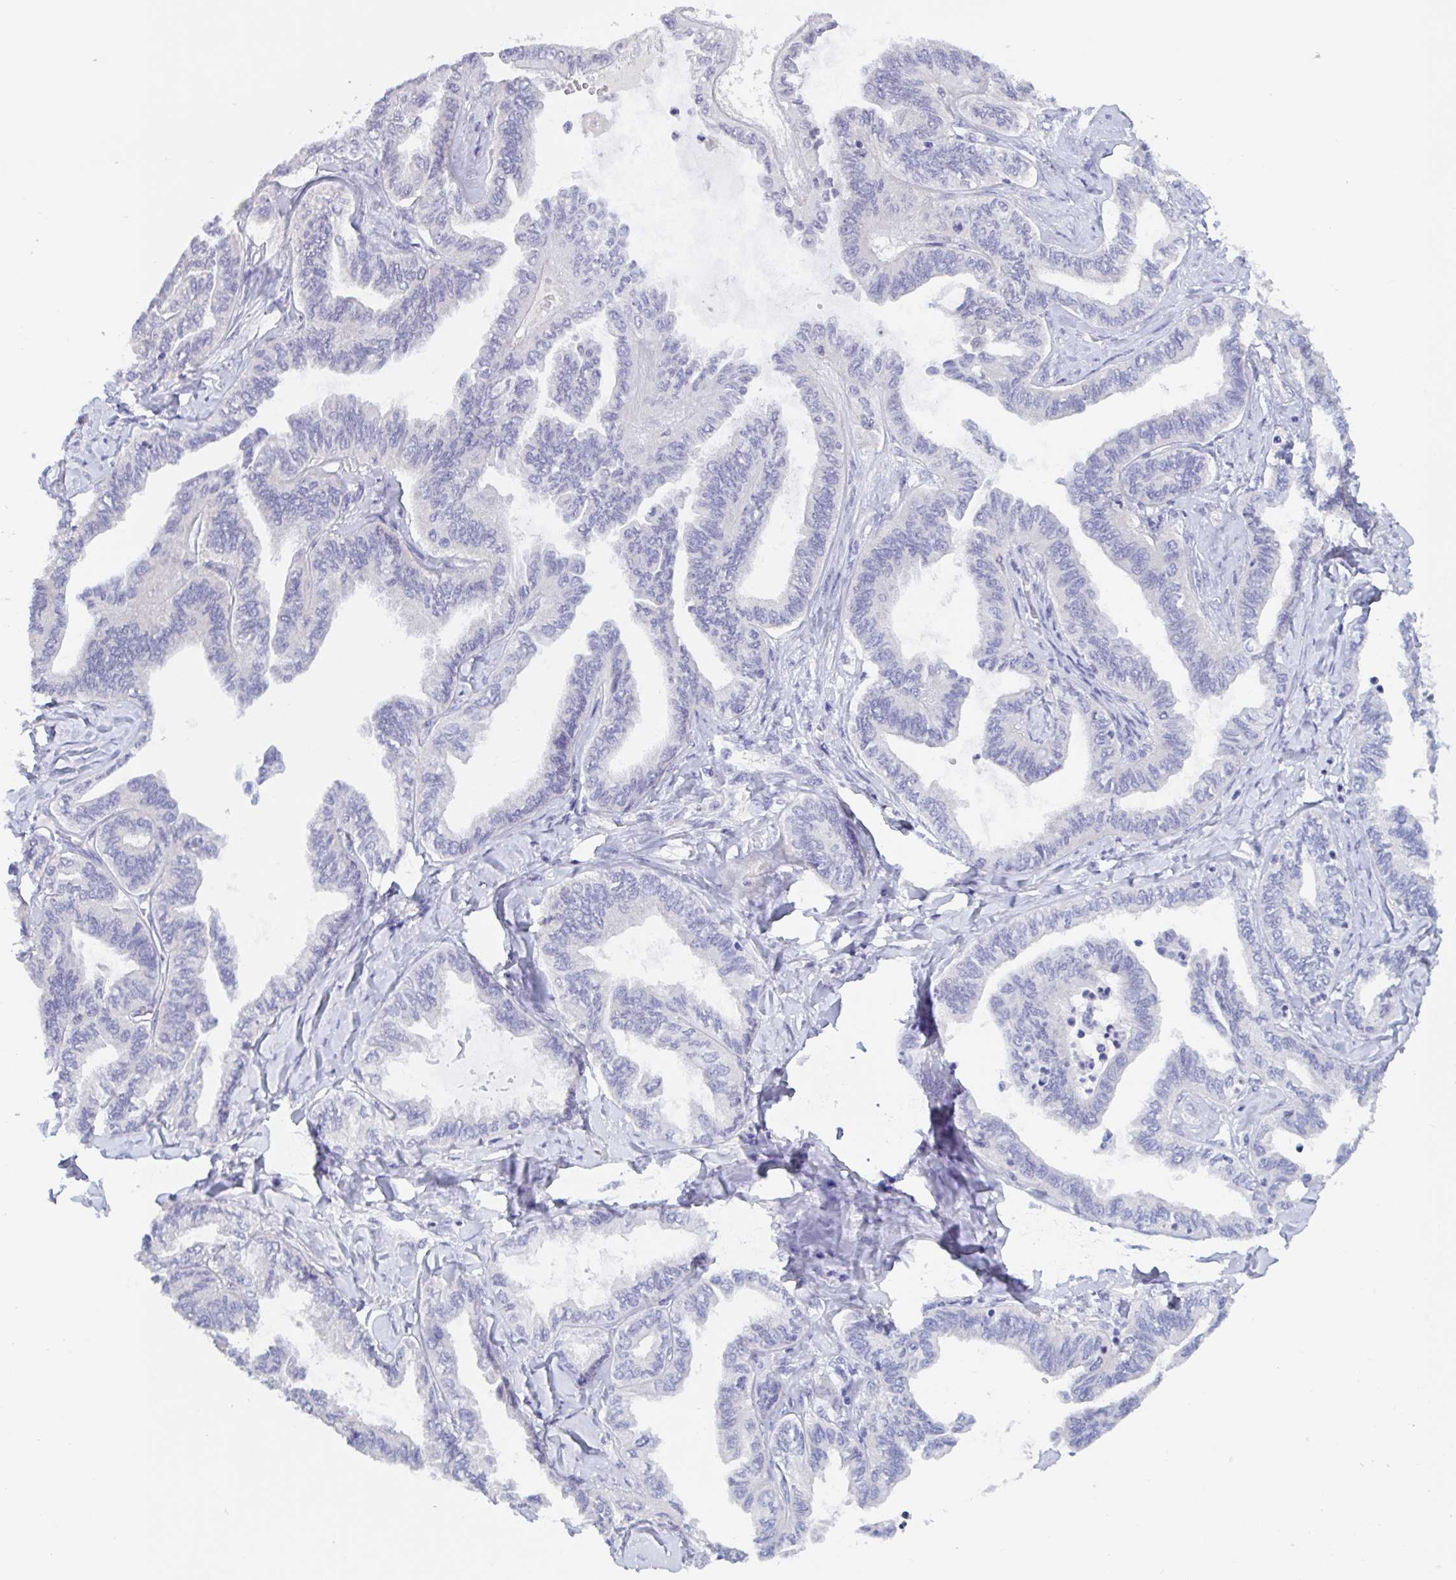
{"staining": {"intensity": "negative", "quantity": "none", "location": "none"}, "tissue": "ovarian cancer", "cell_type": "Tumor cells", "image_type": "cancer", "snomed": [{"axis": "morphology", "description": "Carcinoma, endometroid"}, {"axis": "topography", "description": "Ovary"}], "caption": "Tumor cells are negative for protein expression in human ovarian cancer (endometroid carcinoma).", "gene": "SERPINB13", "patient": {"sex": "female", "age": 70}}